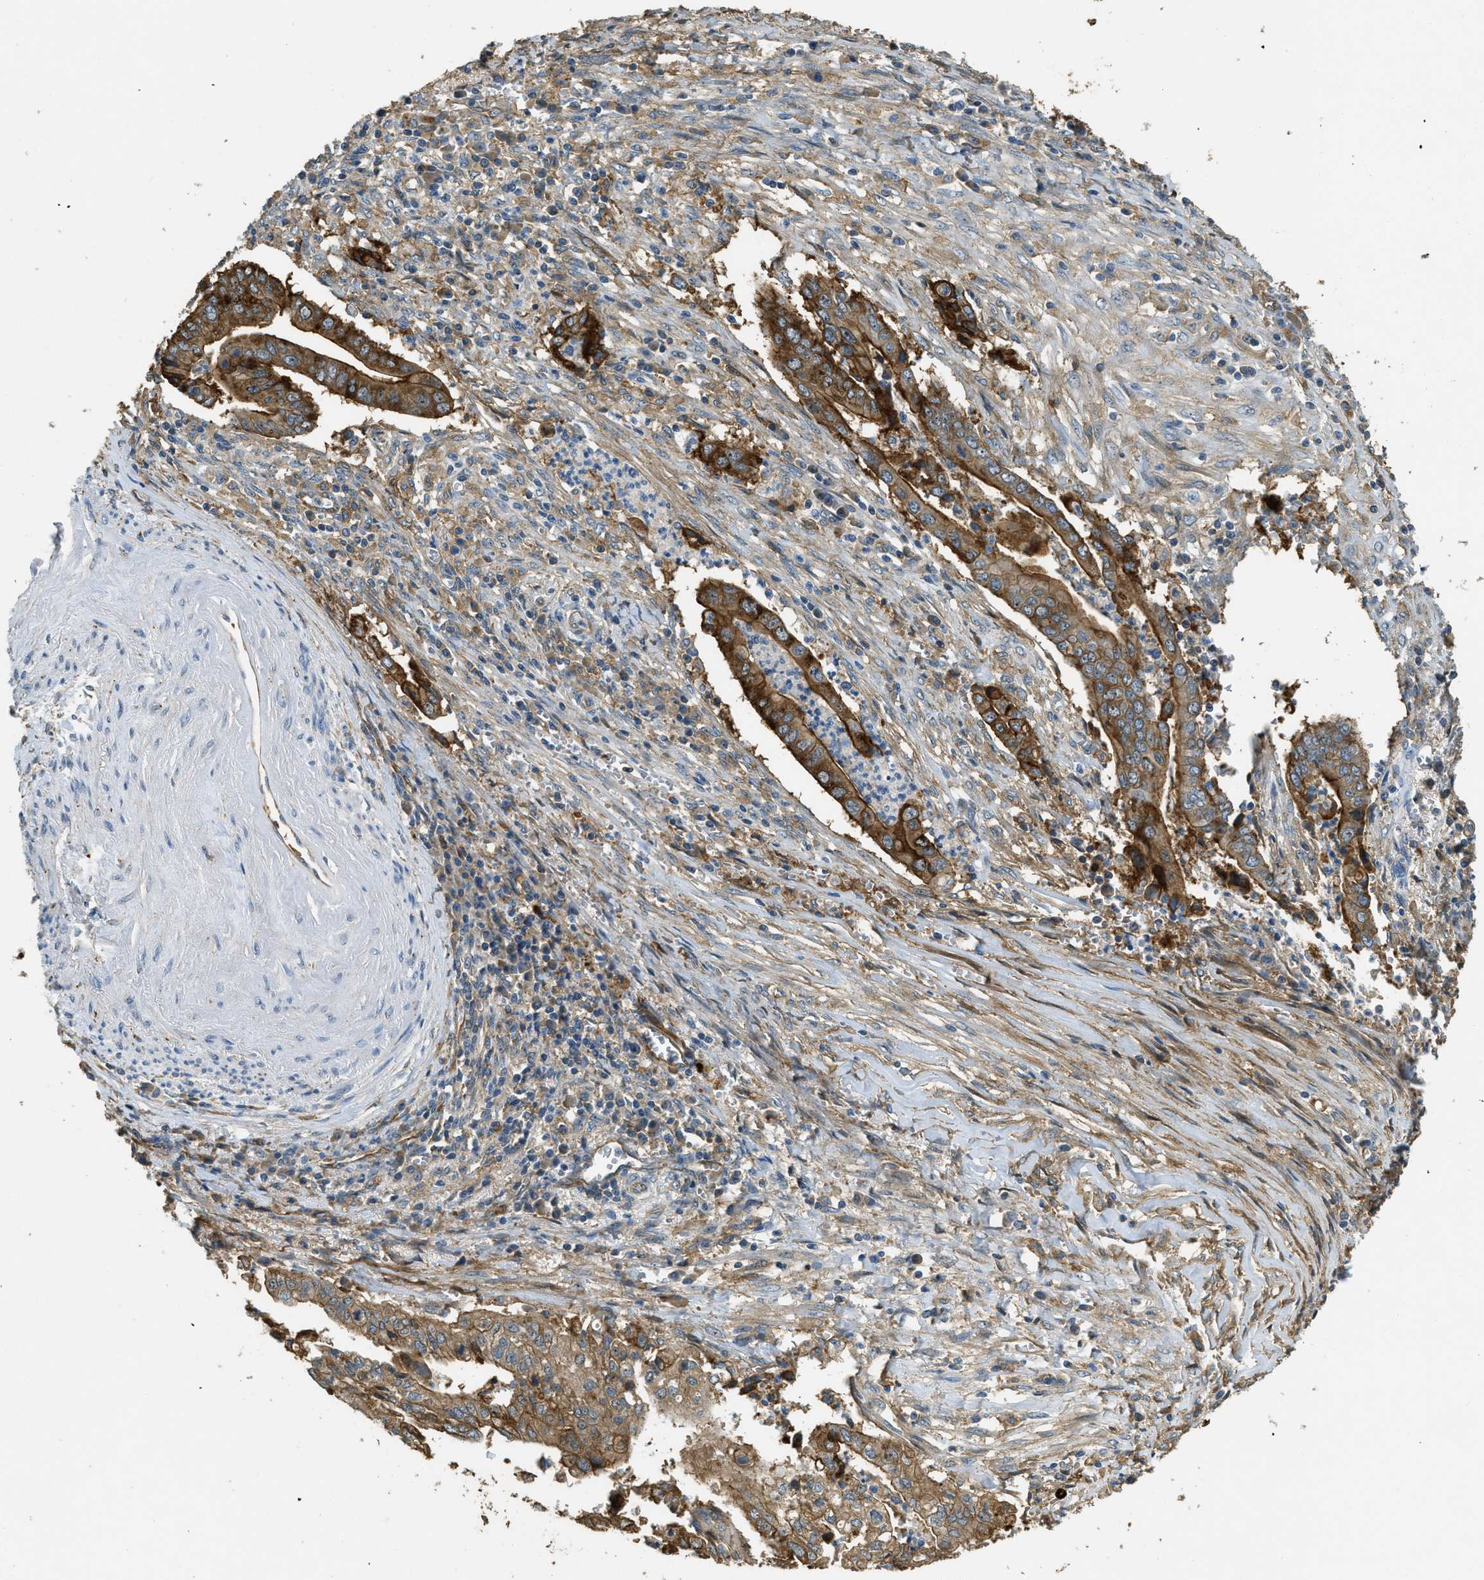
{"staining": {"intensity": "moderate", "quantity": ">75%", "location": "cytoplasmic/membranous"}, "tissue": "cervical cancer", "cell_type": "Tumor cells", "image_type": "cancer", "snomed": [{"axis": "morphology", "description": "Adenocarcinoma, NOS"}, {"axis": "topography", "description": "Cervix"}], "caption": "Adenocarcinoma (cervical) stained with a protein marker displays moderate staining in tumor cells.", "gene": "OSMR", "patient": {"sex": "female", "age": 44}}